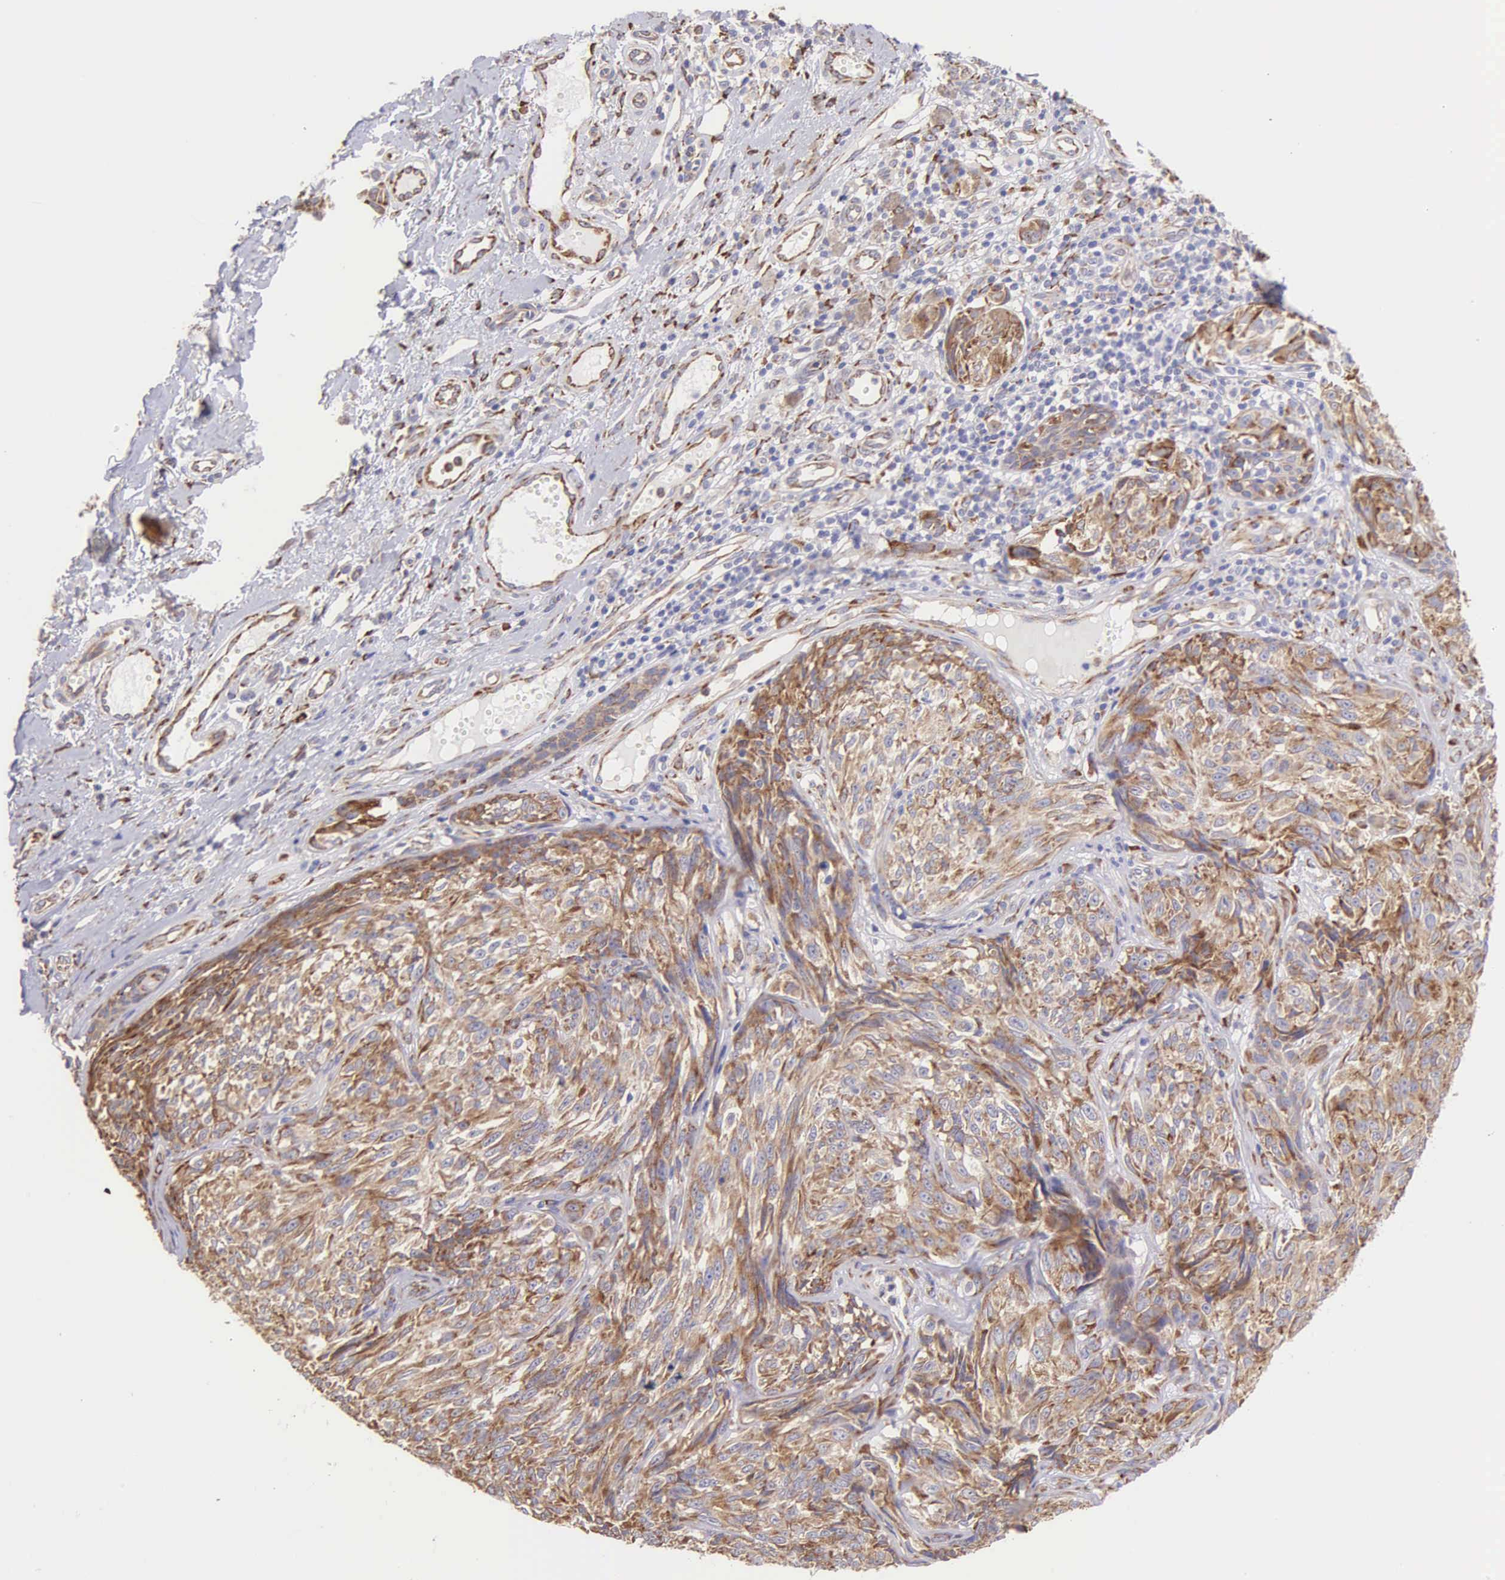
{"staining": {"intensity": "moderate", "quantity": ">75%", "location": "cytoplasmic/membranous"}, "tissue": "melanoma", "cell_type": "Tumor cells", "image_type": "cancer", "snomed": [{"axis": "morphology", "description": "Malignant melanoma, NOS"}, {"axis": "topography", "description": "Skin"}], "caption": "Protein staining of malignant melanoma tissue demonstrates moderate cytoplasmic/membranous staining in about >75% of tumor cells.", "gene": "CKAP4", "patient": {"sex": "male", "age": 67}}